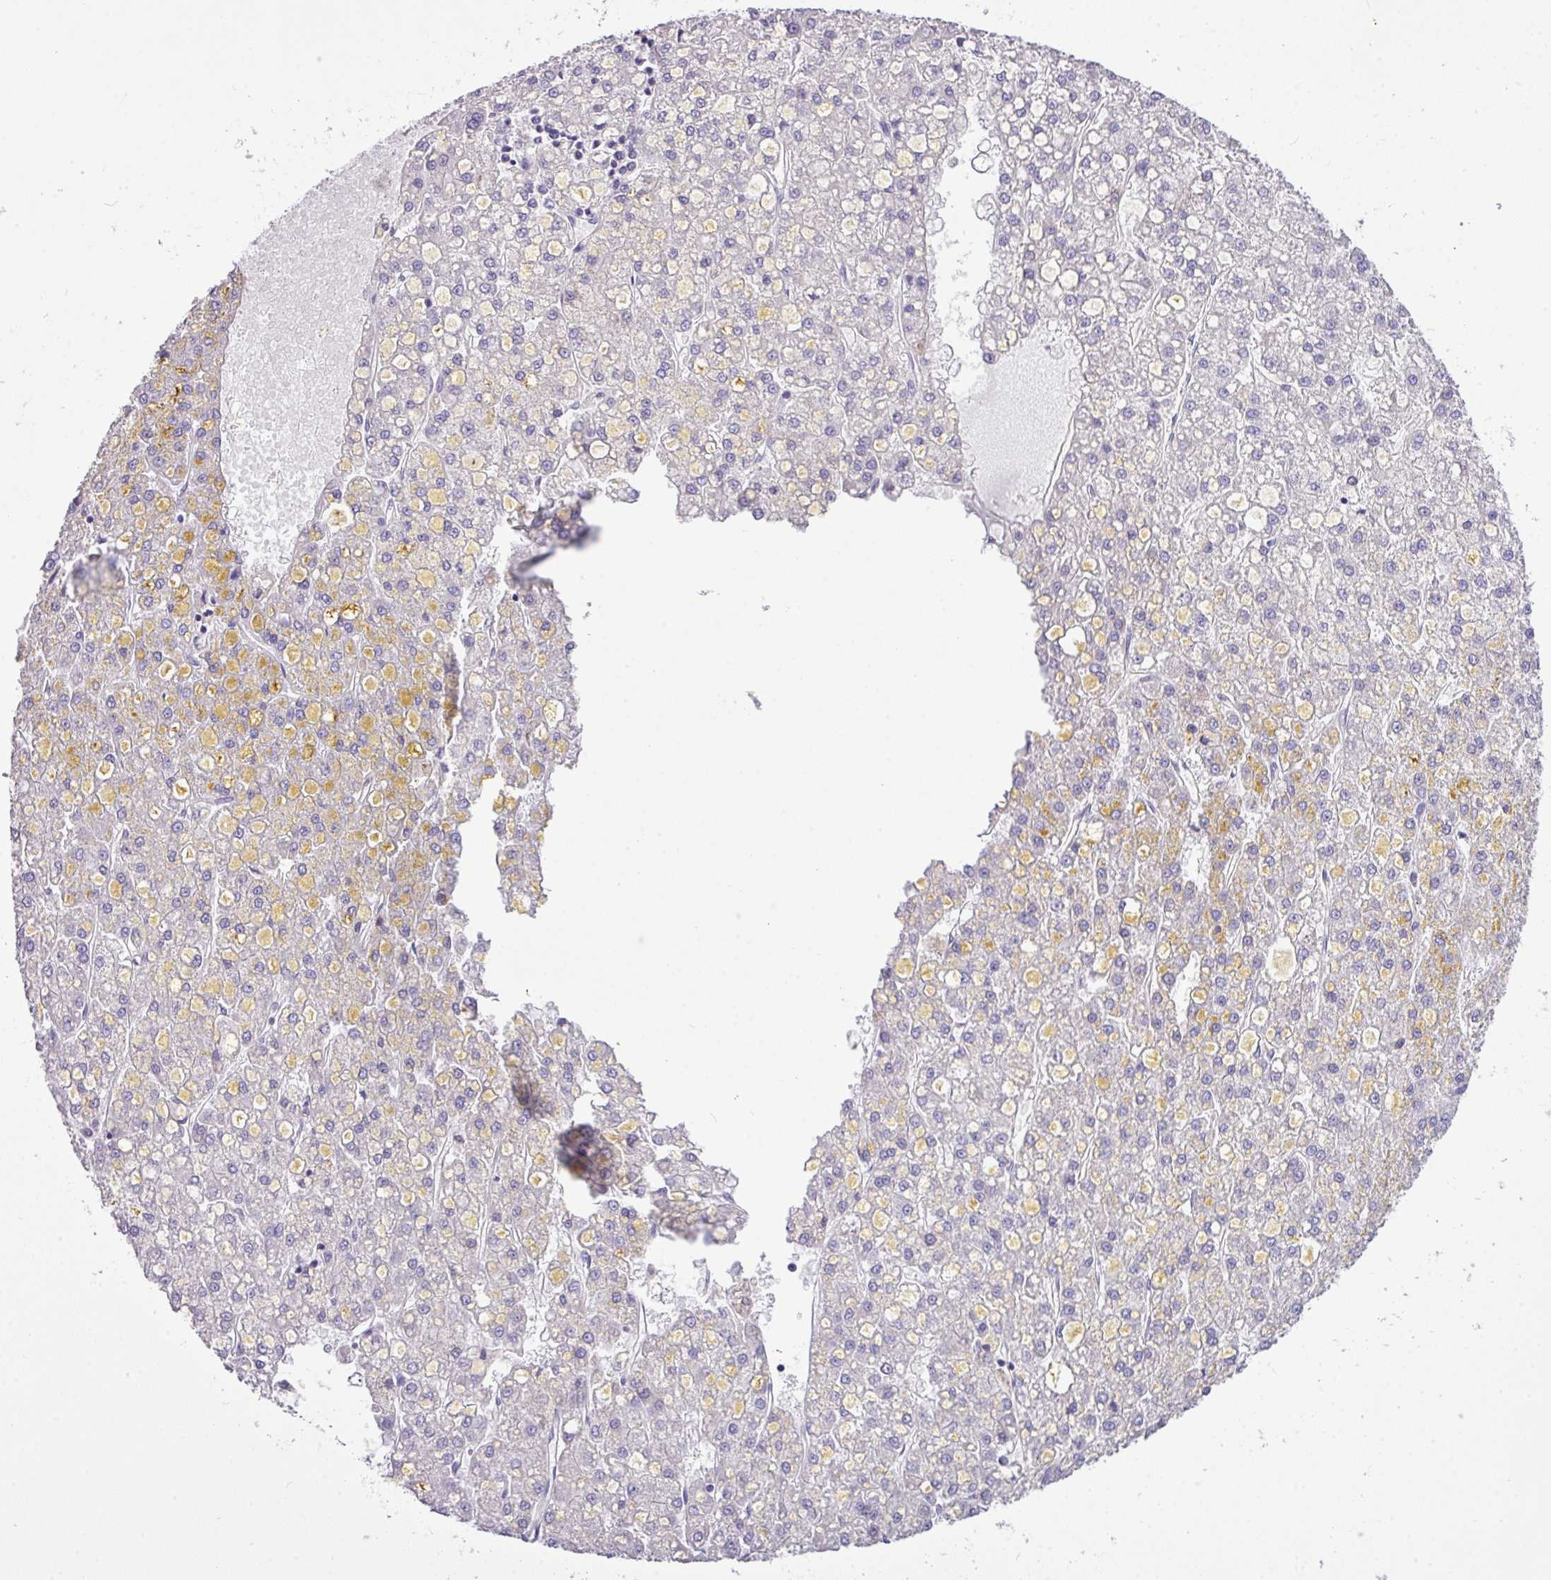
{"staining": {"intensity": "negative", "quantity": "none", "location": "none"}, "tissue": "liver cancer", "cell_type": "Tumor cells", "image_type": "cancer", "snomed": [{"axis": "morphology", "description": "Carcinoma, Hepatocellular, NOS"}, {"axis": "topography", "description": "Liver"}], "caption": "This is a histopathology image of IHC staining of liver cancer, which shows no staining in tumor cells.", "gene": "CFAP97", "patient": {"sex": "male", "age": 67}}